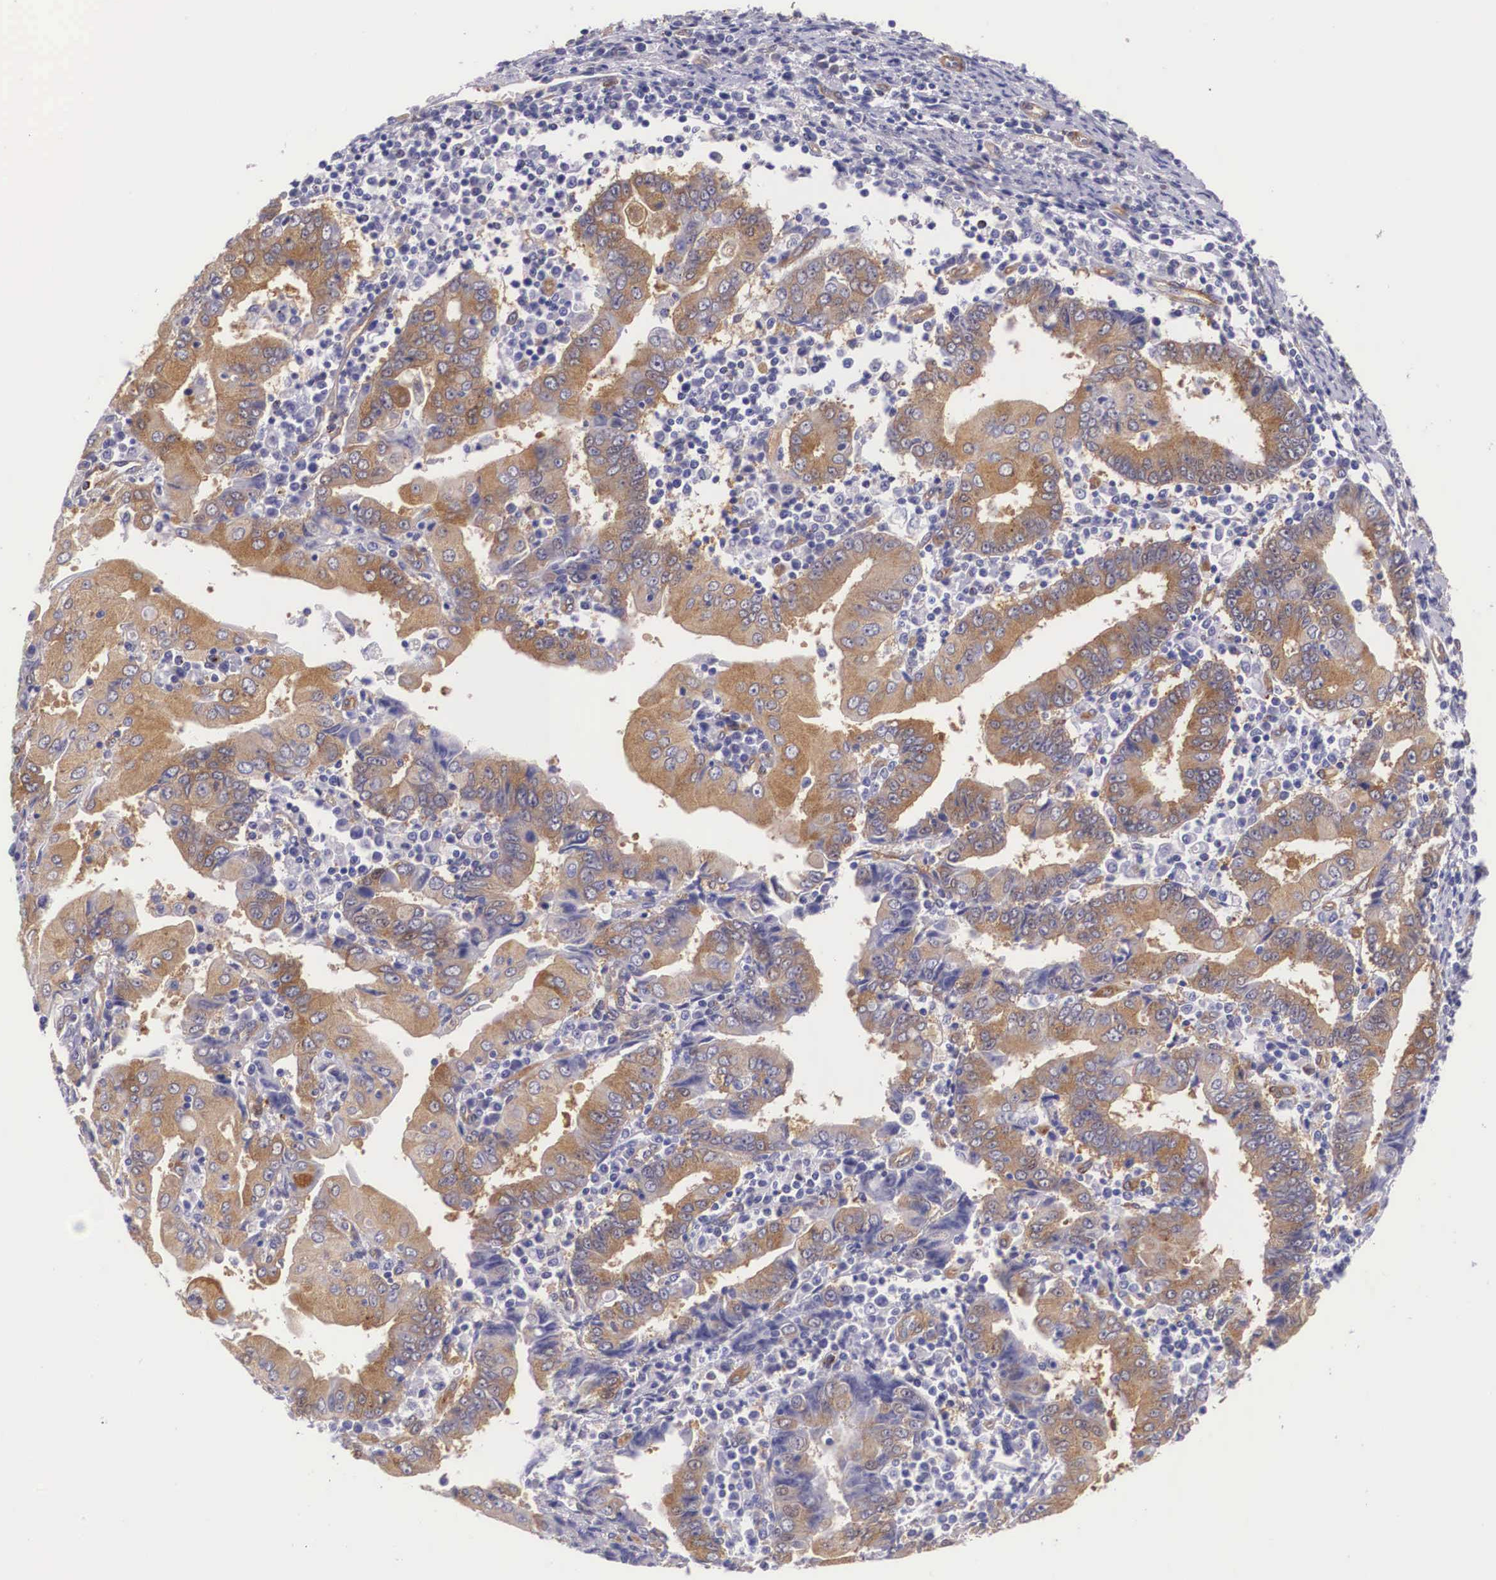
{"staining": {"intensity": "moderate", "quantity": ">75%", "location": "cytoplasmic/membranous"}, "tissue": "endometrial cancer", "cell_type": "Tumor cells", "image_type": "cancer", "snomed": [{"axis": "morphology", "description": "Adenocarcinoma, NOS"}, {"axis": "topography", "description": "Endometrium"}], "caption": "A micrograph of human endometrial adenocarcinoma stained for a protein reveals moderate cytoplasmic/membranous brown staining in tumor cells.", "gene": "BCAR1", "patient": {"sex": "female", "age": 75}}